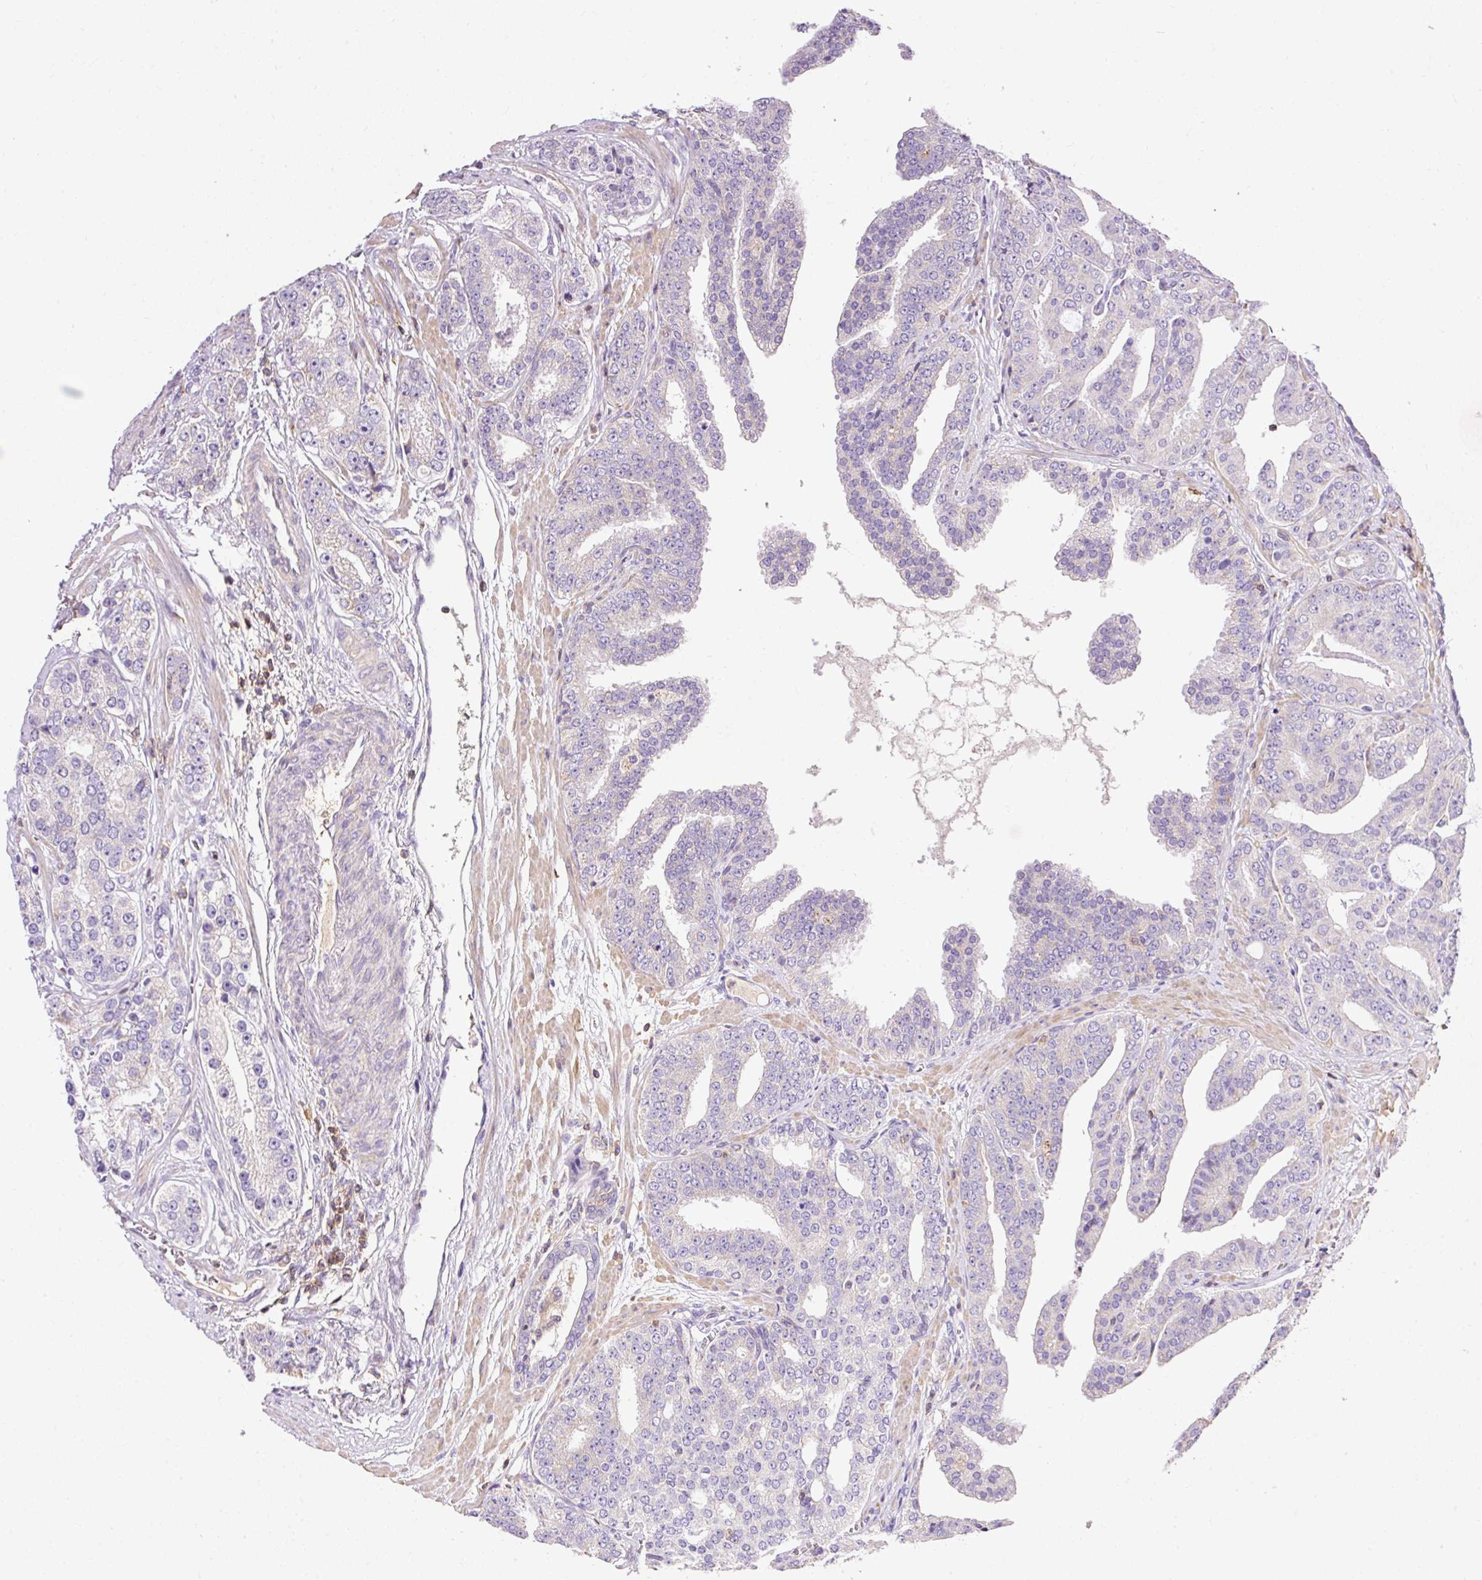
{"staining": {"intensity": "negative", "quantity": "none", "location": "none"}, "tissue": "prostate cancer", "cell_type": "Tumor cells", "image_type": "cancer", "snomed": [{"axis": "morphology", "description": "Adenocarcinoma, High grade"}, {"axis": "topography", "description": "Prostate"}], "caption": "DAB (3,3'-diaminobenzidine) immunohistochemical staining of prostate cancer displays no significant expression in tumor cells. (IHC, brightfield microscopy, high magnification).", "gene": "IMMT", "patient": {"sex": "male", "age": 71}}